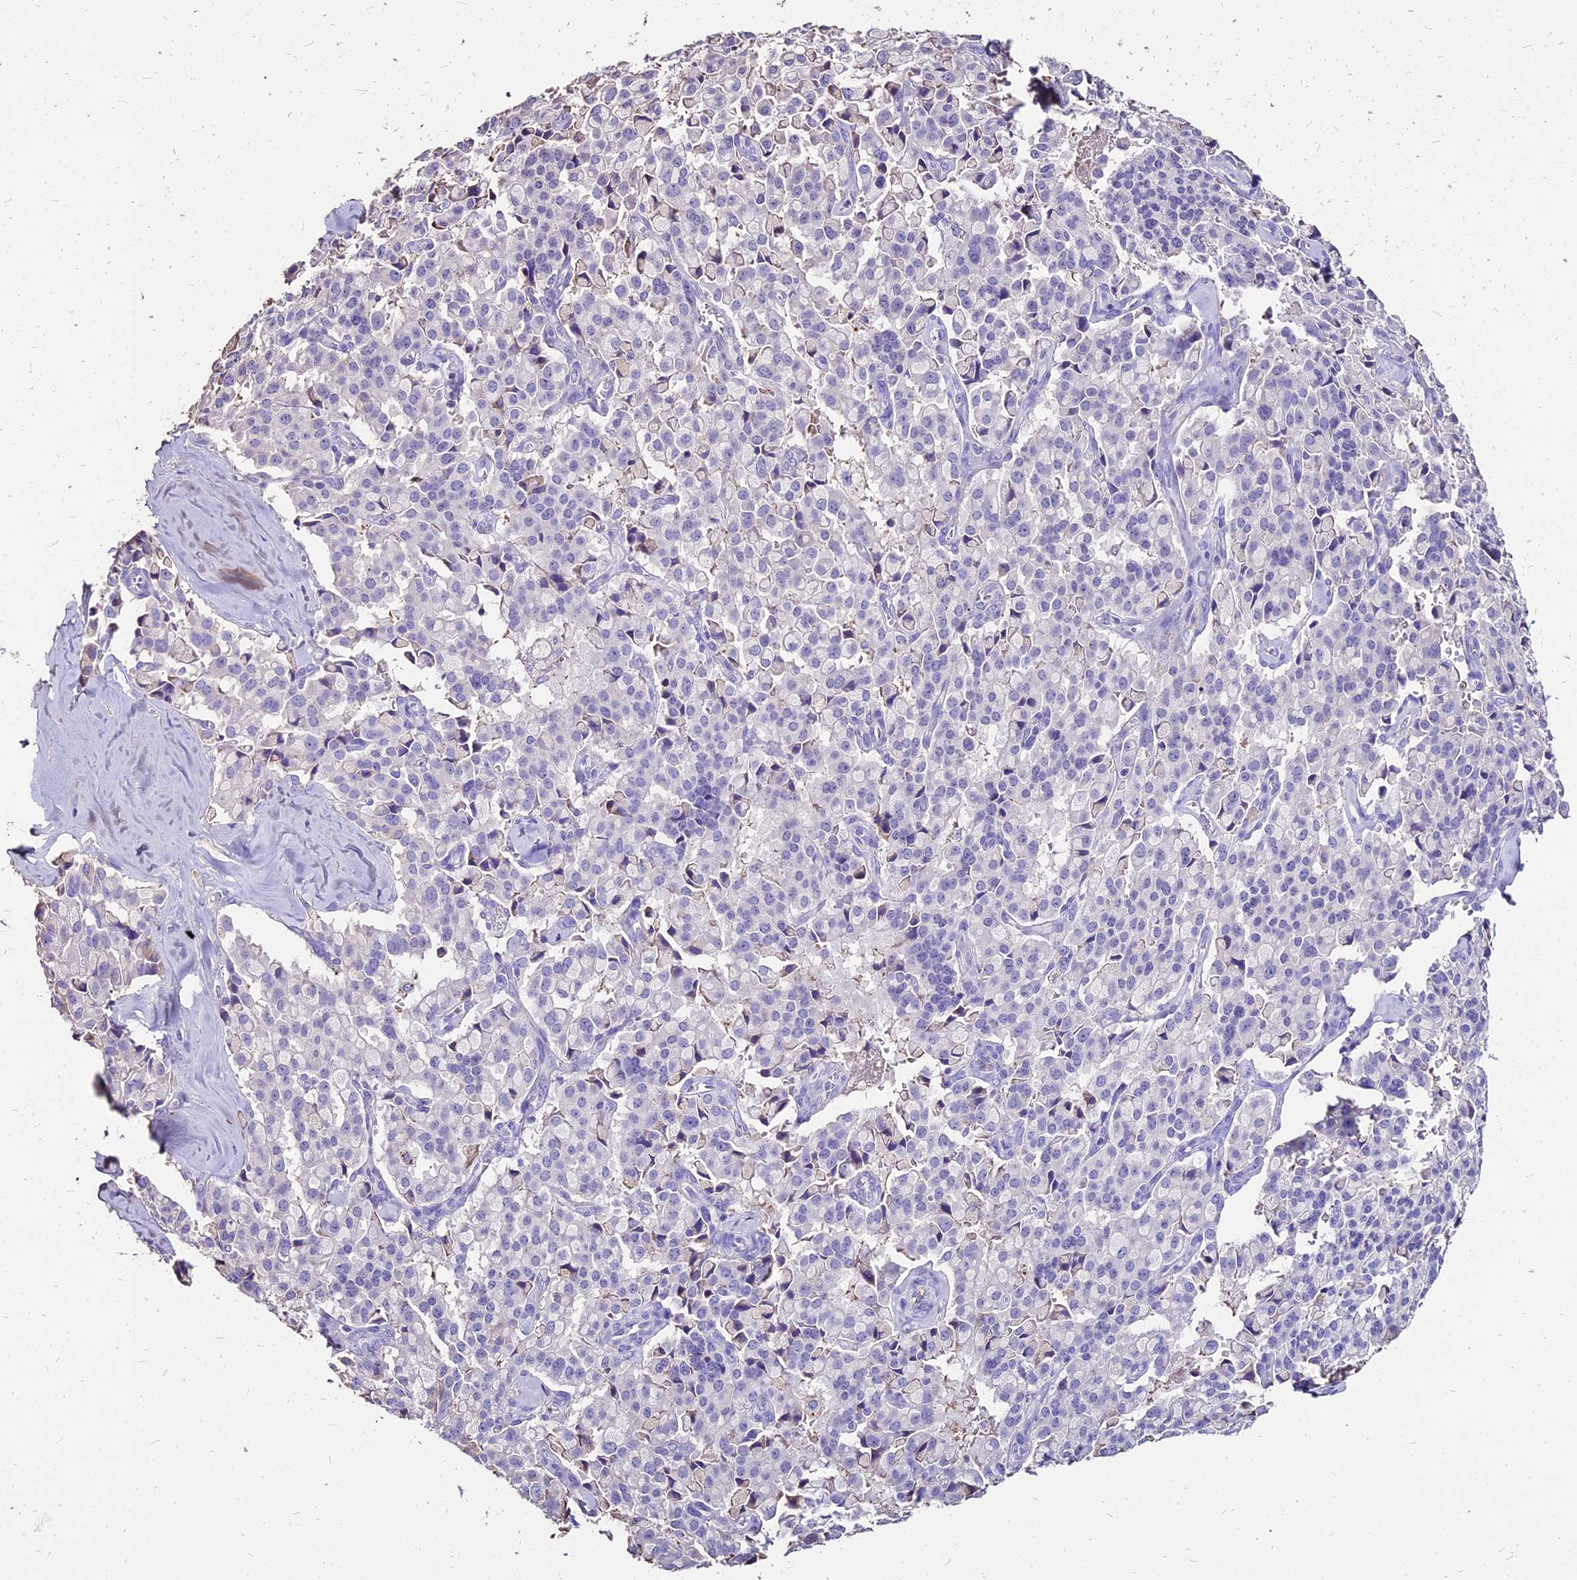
{"staining": {"intensity": "negative", "quantity": "none", "location": "none"}, "tissue": "pancreatic cancer", "cell_type": "Tumor cells", "image_type": "cancer", "snomed": [{"axis": "morphology", "description": "Adenocarcinoma, NOS"}, {"axis": "topography", "description": "Pancreas"}], "caption": "There is no significant expression in tumor cells of pancreatic cancer. (Stains: DAB (3,3'-diaminobenzidine) immunohistochemistry (IHC) with hematoxylin counter stain, Microscopy: brightfield microscopy at high magnification).", "gene": "NME5", "patient": {"sex": "male", "age": 65}}